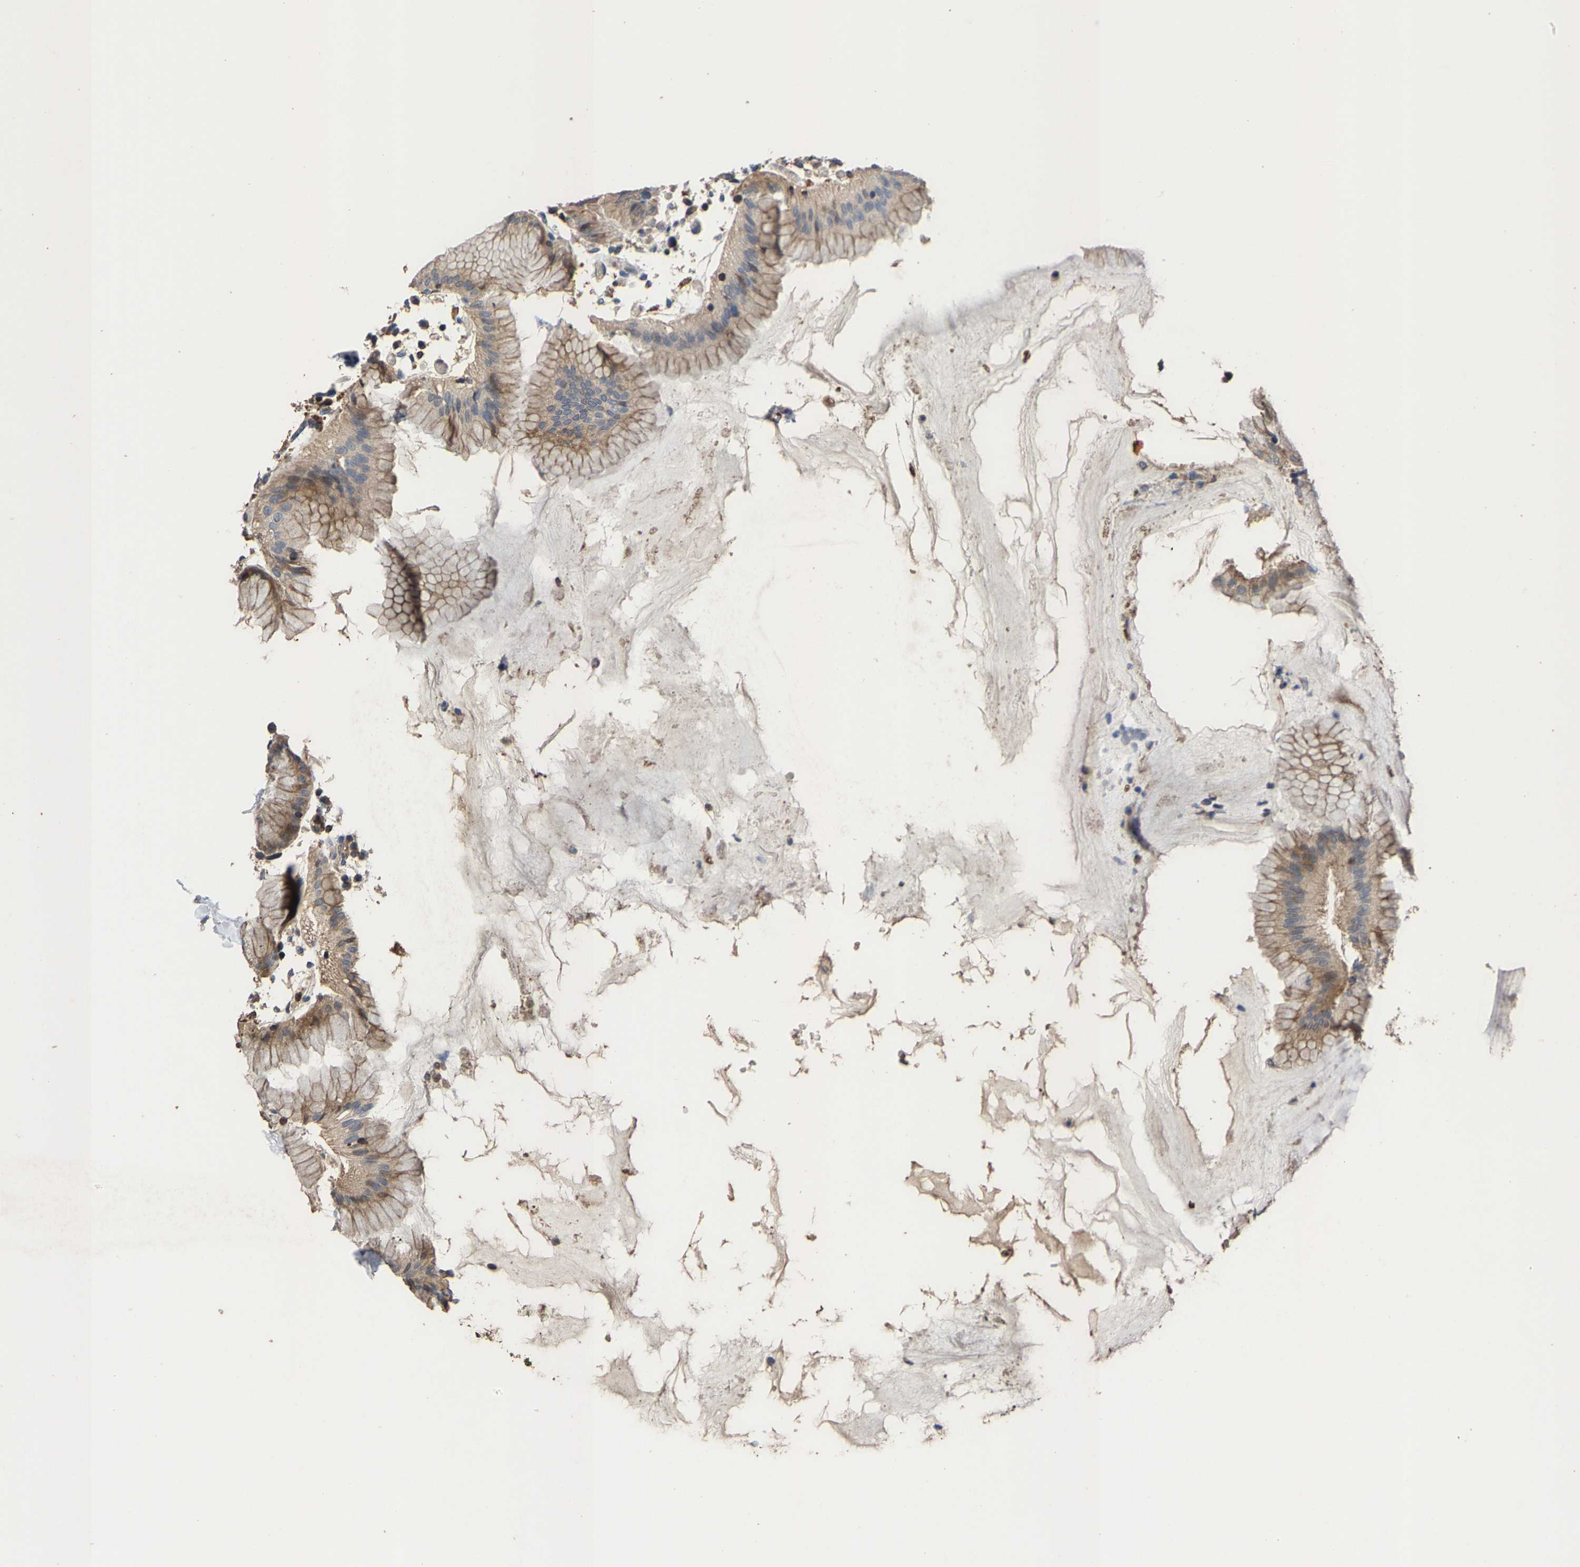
{"staining": {"intensity": "weak", "quantity": ">75%", "location": "cytoplasmic/membranous"}, "tissue": "stomach", "cell_type": "Glandular cells", "image_type": "normal", "snomed": [{"axis": "morphology", "description": "Normal tissue, NOS"}, {"axis": "topography", "description": "Stomach"}, {"axis": "topography", "description": "Stomach, lower"}], "caption": "A high-resolution histopathology image shows immunohistochemistry staining of unremarkable stomach, which reveals weak cytoplasmic/membranous positivity in about >75% of glandular cells.", "gene": "TDRKH", "patient": {"sex": "female", "age": 75}}